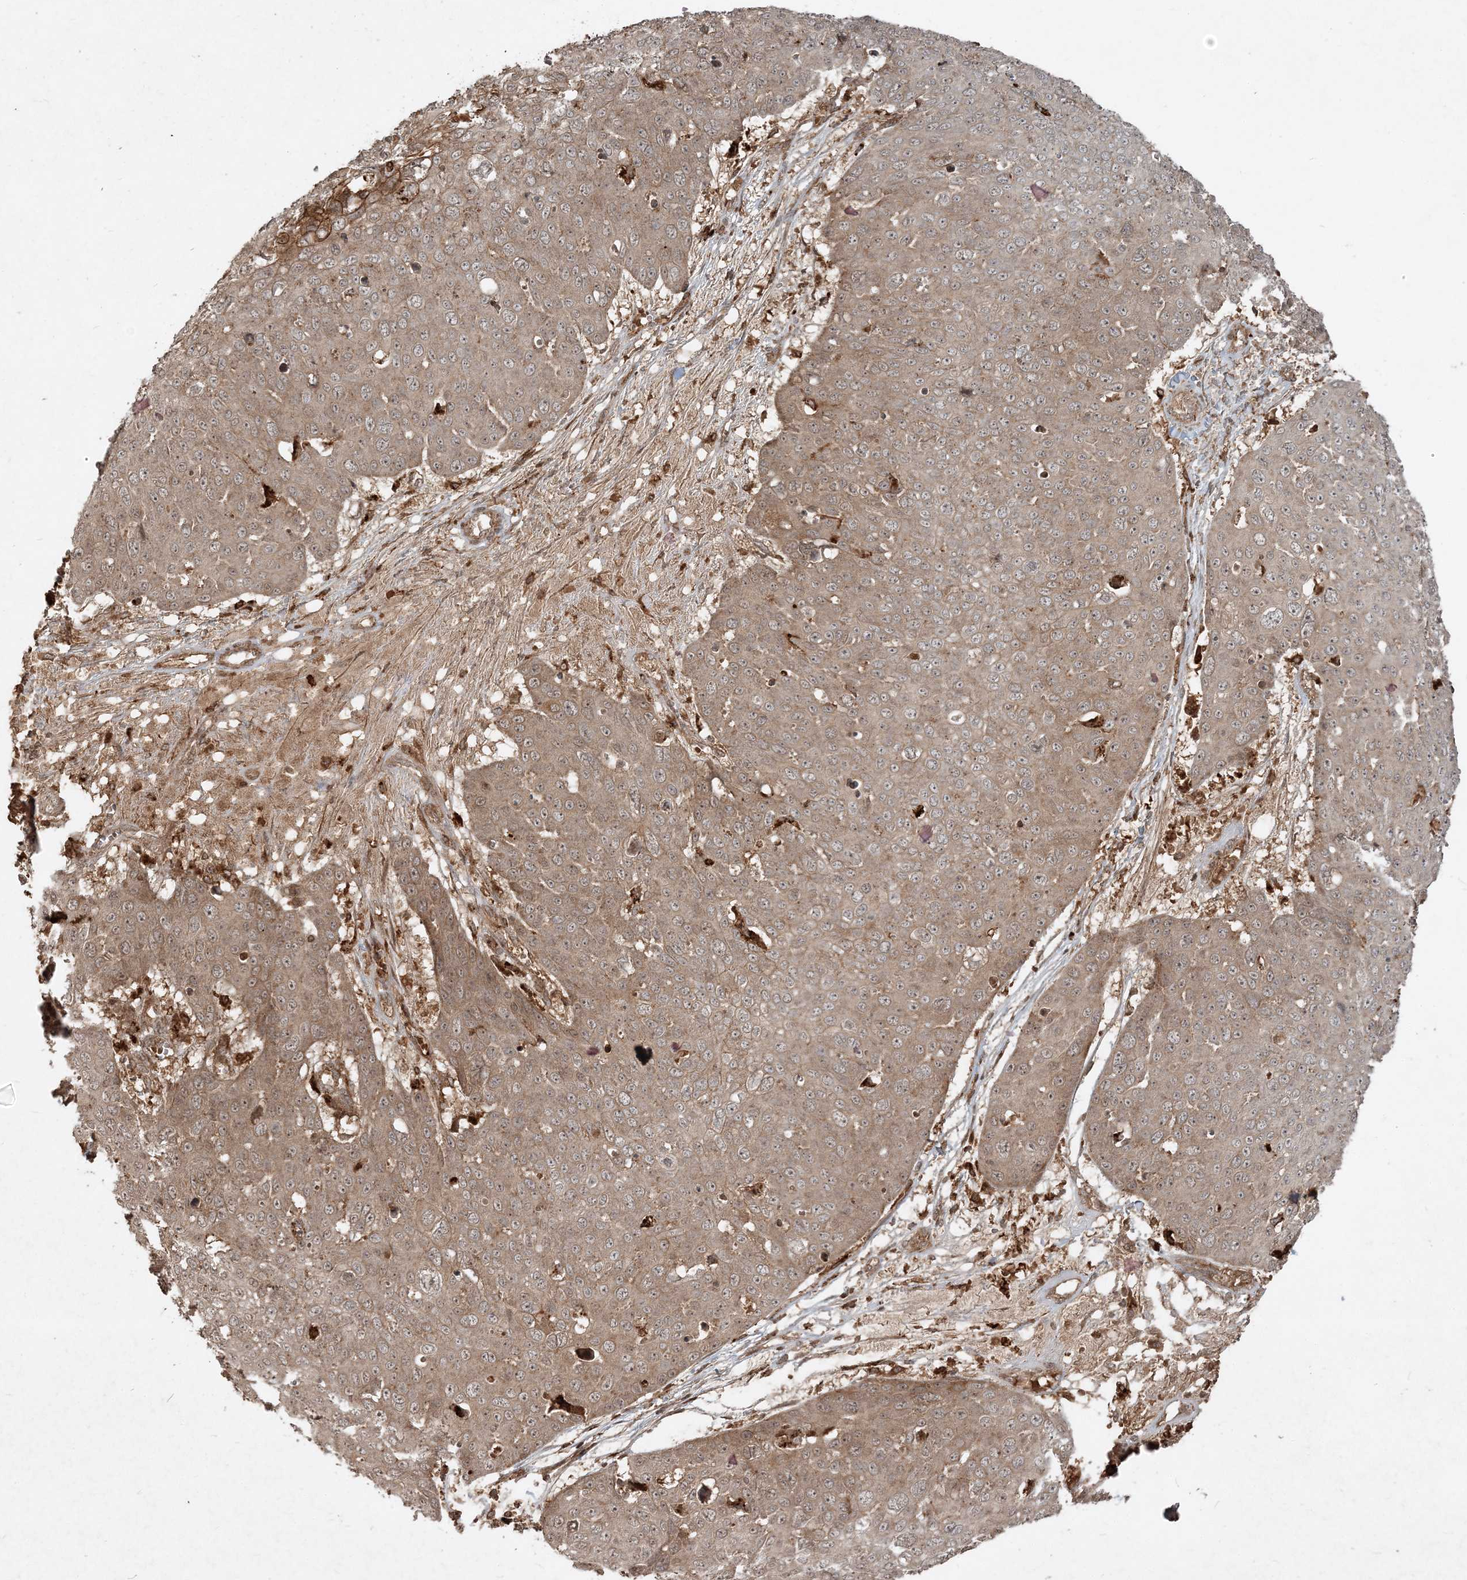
{"staining": {"intensity": "moderate", "quantity": "<25%", "location": "cytoplasmic/membranous"}, "tissue": "skin cancer", "cell_type": "Tumor cells", "image_type": "cancer", "snomed": [{"axis": "morphology", "description": "Squamous cell carcinoma, NOS"}, {"axis": "topography", "description": "Skin"}], "caption": "The immunohistochemical stain labels moderate cytoplasmic/membranous positivity in tumor cells of skin cancer tissue.", "gene": "NARS1", "patient": {"sex": "male", "age": 71}}